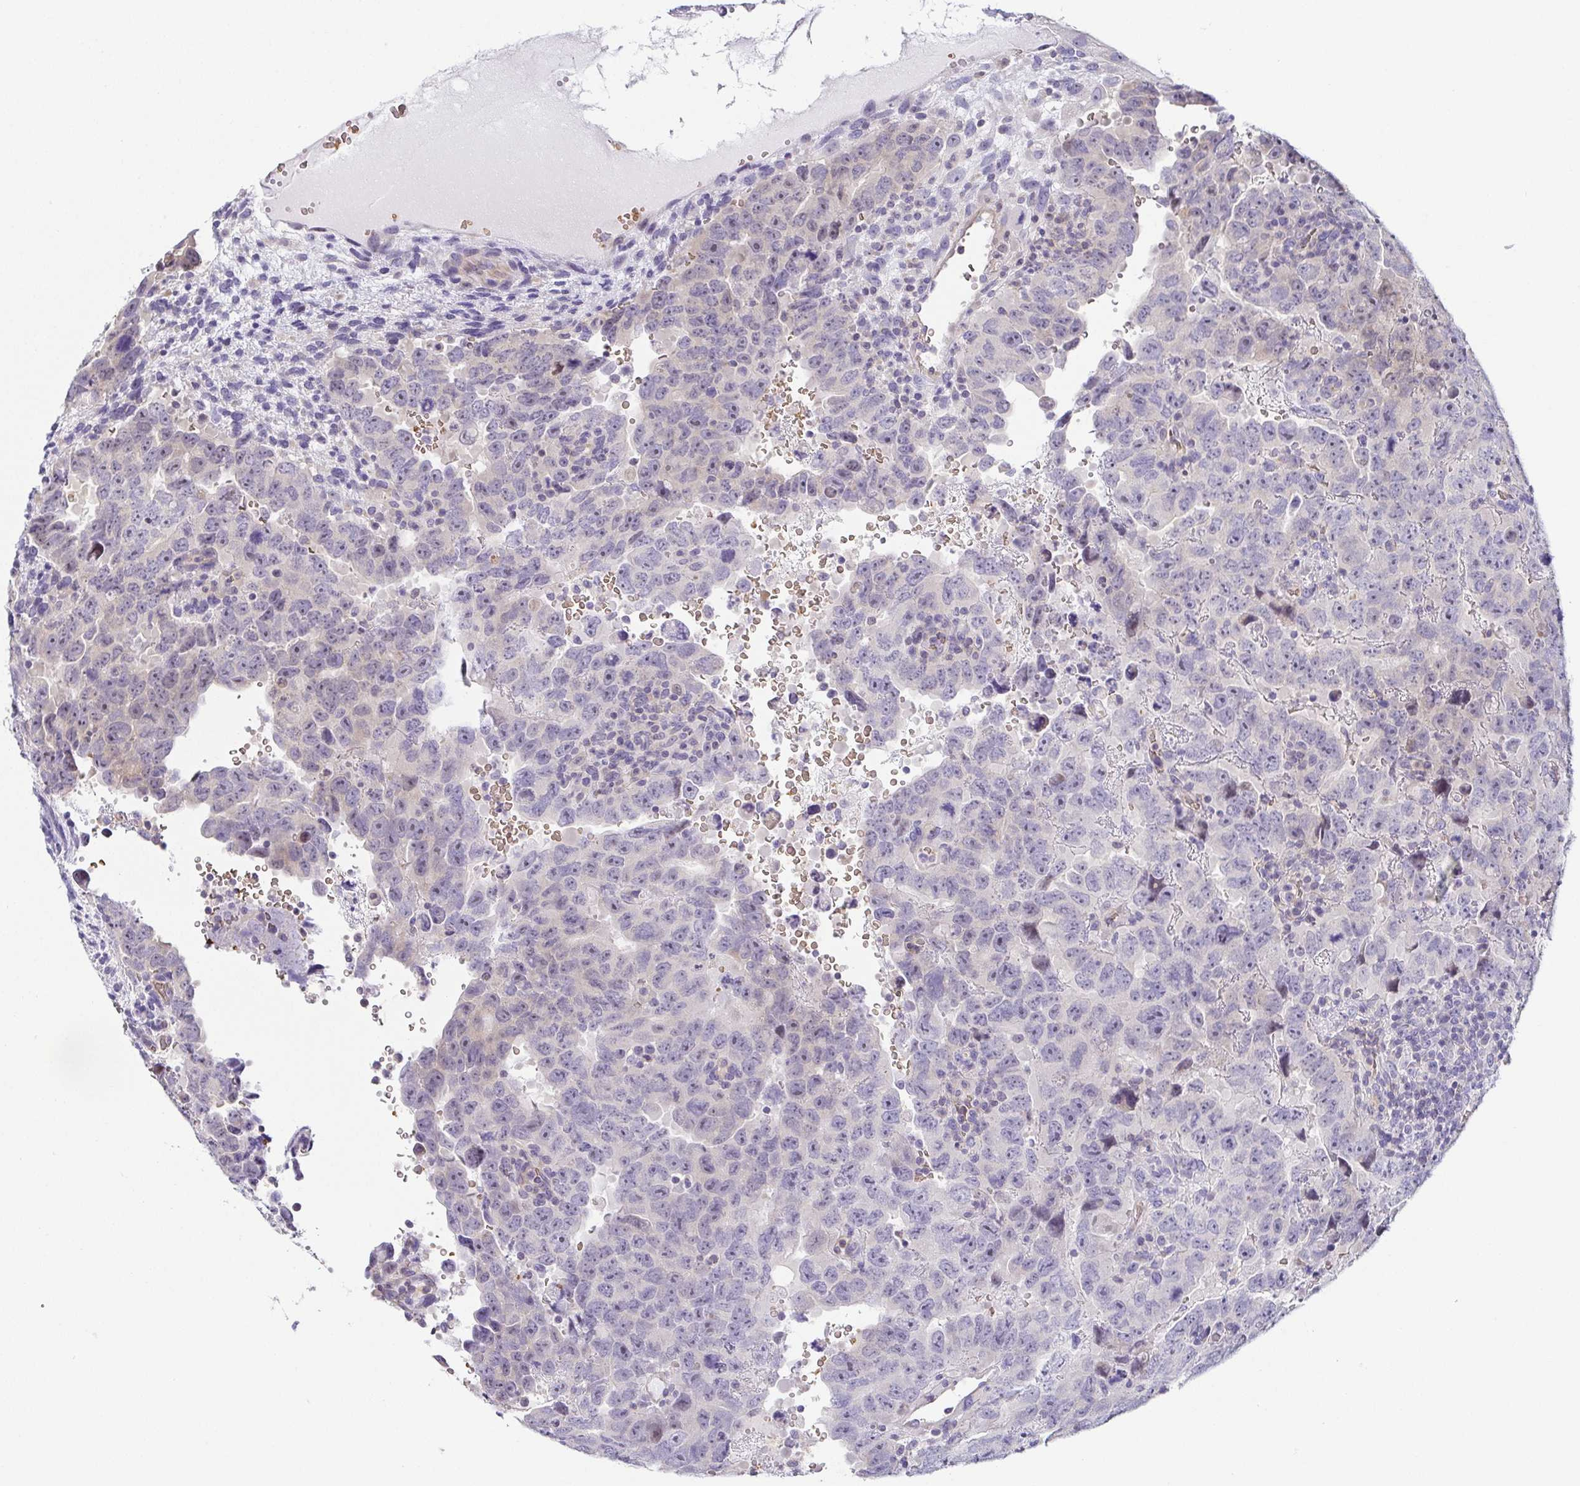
{"staining": {"intensity": "negative", "quantity": "none", "location": "none"}, "tissue": "testis cancer", "cell_type": "Tumor cells", "image_type": "cancer", "snomed": [{"axis": "morphology", "description": "Carcinoma, Embryonal, NOS"}, {"axis": "topography", "description": "Testis"}], "caption": "Tumor cells are negative for protein expression in human testis cancer.", "gene": "FAM162B", "patient": {"sex": "male", "age": 24}}